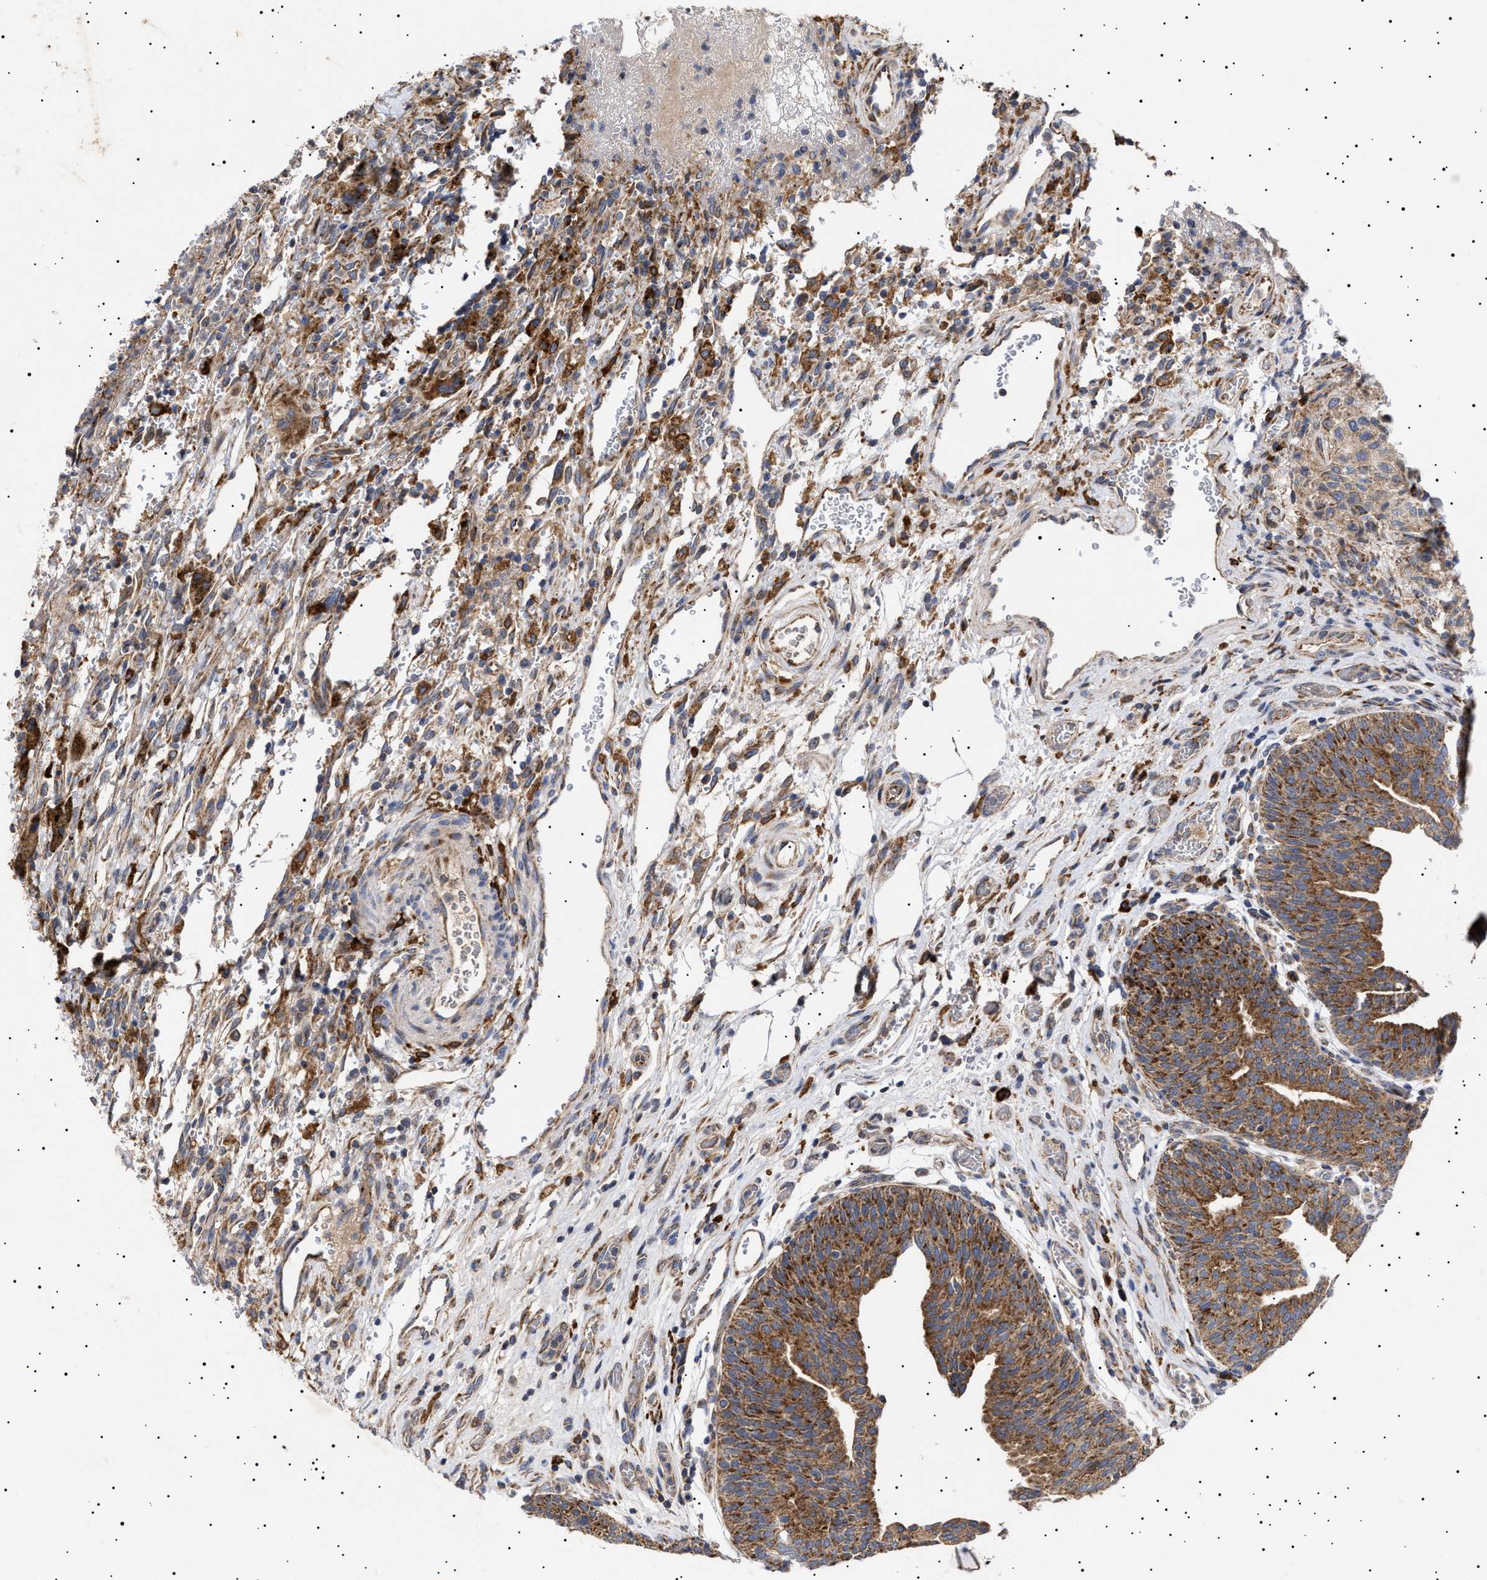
{"staining": {"intensity": "strong", "quantity": ">75%", "location": "cytoplasmic/membranous"}, "tissue": "urothelial cancer", "cell_type": "Tumor cells", "image_type": "cancer", "snomed": [{"axis": "morphology", "description": "Urothelial carcinoma, Low grade"}, {"axis": "morphology", "description": "Urothelial carcinoma, High grade"}, {"axis": "topography", "description": "Urinary bladder"}], "caption": "Immunohistochemical staining of urothelial cancer displays high levels of strong cytoplasmic/membranous protein positivity in about >75% of tumor cells.", "gene": "MRPL10", "patient": {"sex": "male", "age": 35}}